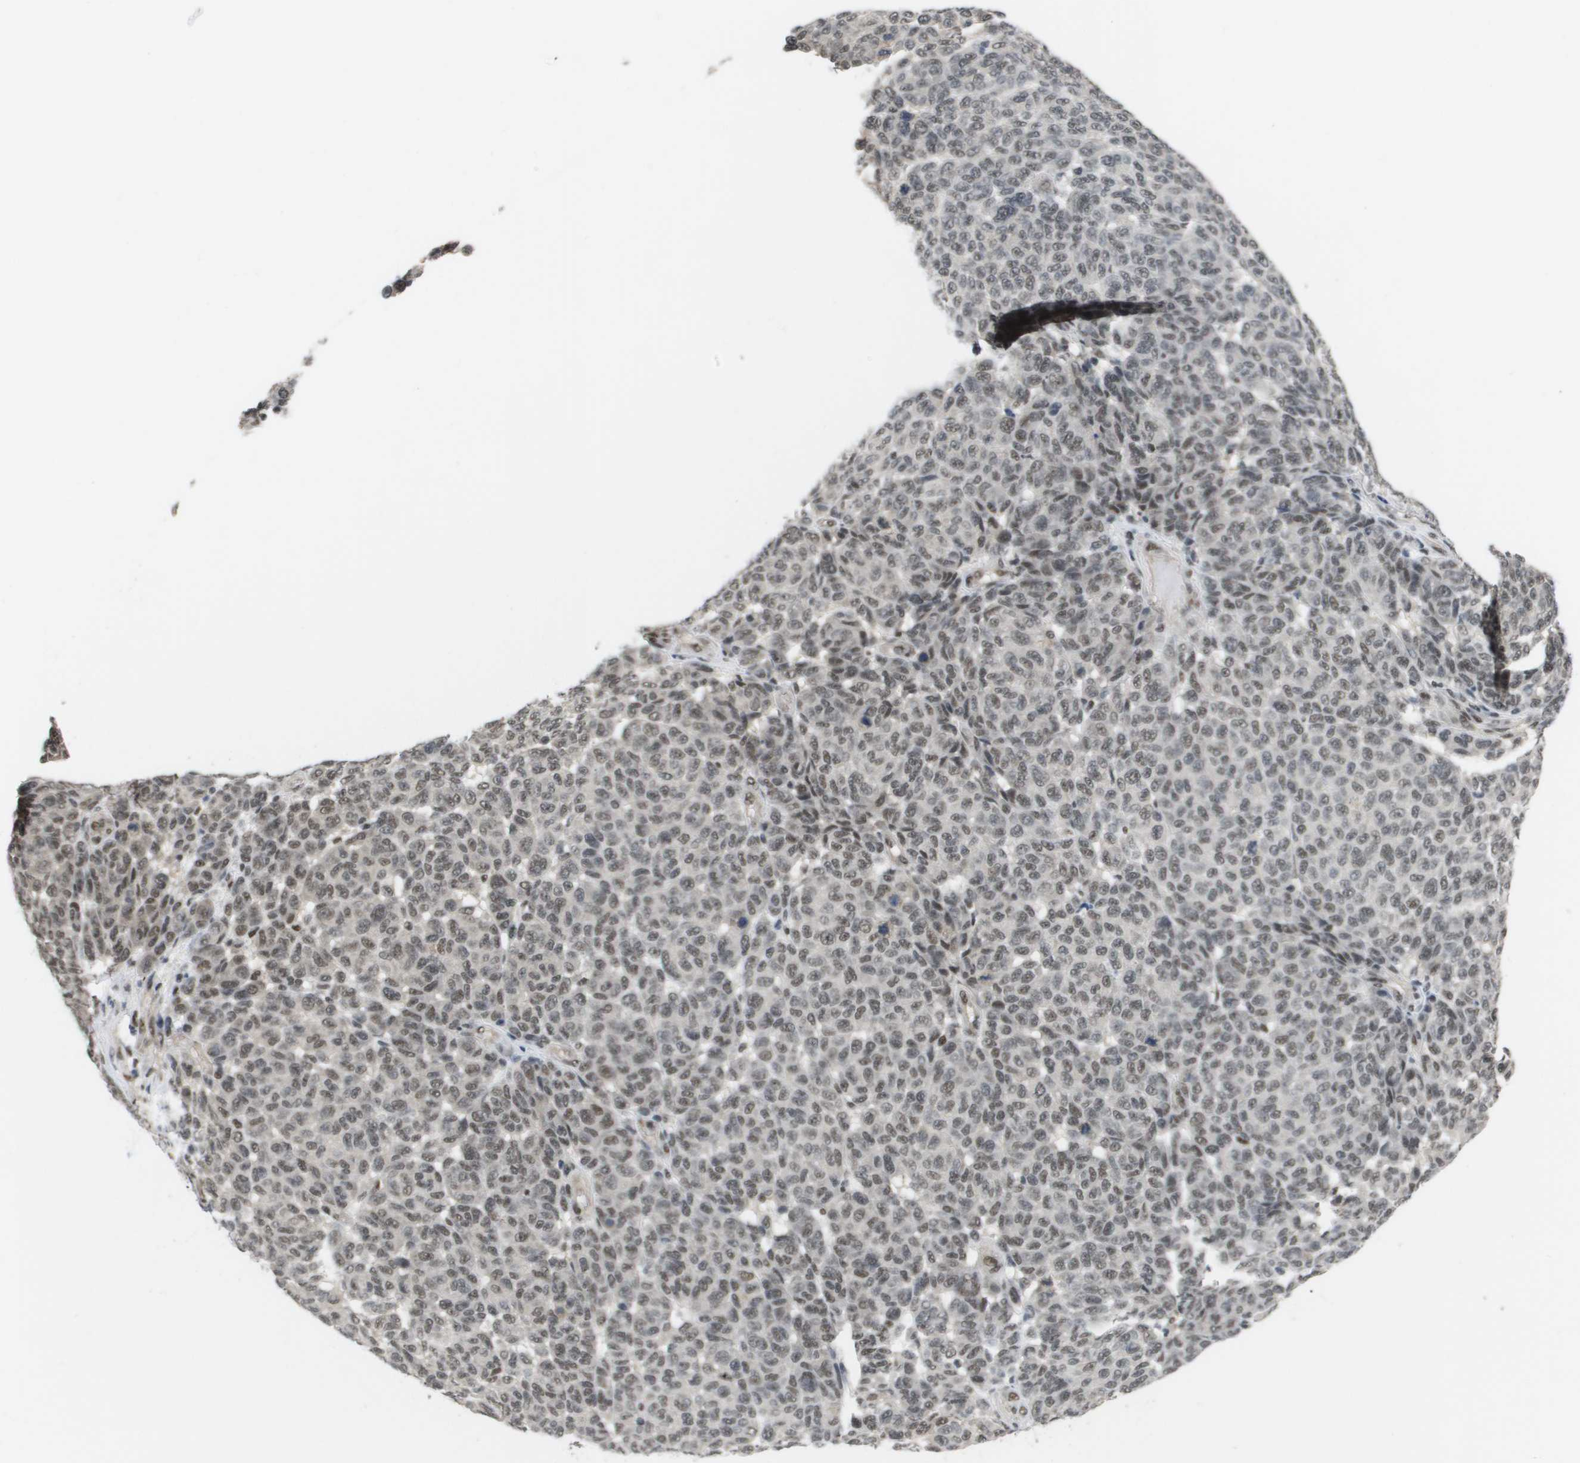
{"staining": {"intensity": "weak", "quantity": "25%-75%", "location": "nuclear"}, "tissue": "melanoma", "cell_type": "Tumor cells", "image_type": "cancer", "snomed": [{"axis": "morphology", "description": "Malignant melanoma, NOS"}, {"axis": "topography", "description": "Skin"}], "caption": "Malignant melanoma stained with a protein marker shows weak staining in tumor cells.", "gene": "ISY1", "patient": {"sex": "male", "age": 59}}